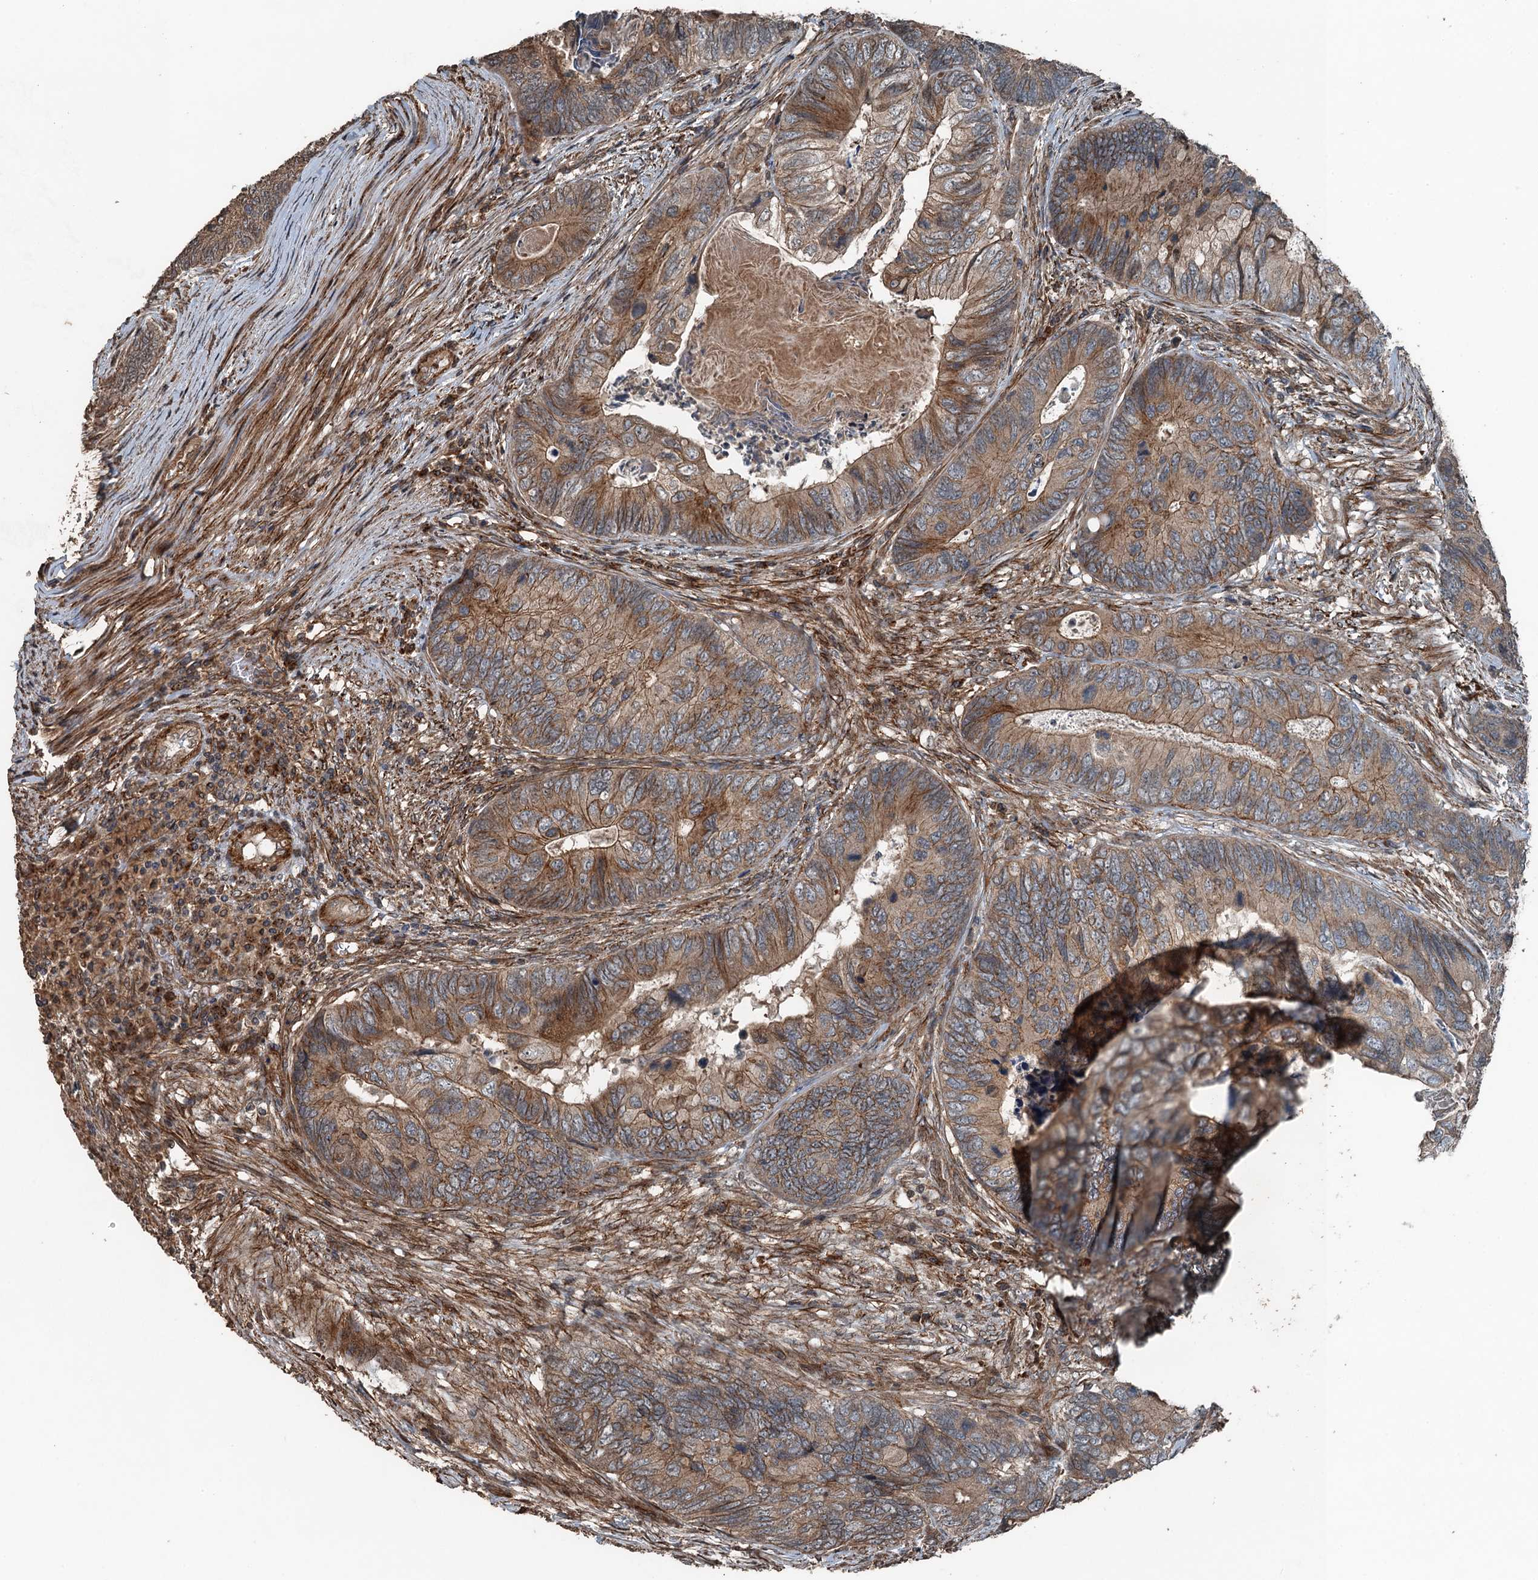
{"staining": {"intensity": "weak", "quantity": ">75%", "location": "cytoplasmic/membranous"}, "tissue": "colorectal cancer", "cell_type": "Tumor cells", "image_type": "cancer", "snomed": [{"axis": "morphology", "description": "Adenocarcinoma, NOS"}, {"axis": "topography", "description": "Colon"}], "caption": "Adenocarcinoma (colorectal) stained with a brown dye displays weak cytoplasmic/membranous positive positivity in approximately >75% of tumor cells.", "gene": "TCTN1", "patient": {"sex": "female", "age": 67}}